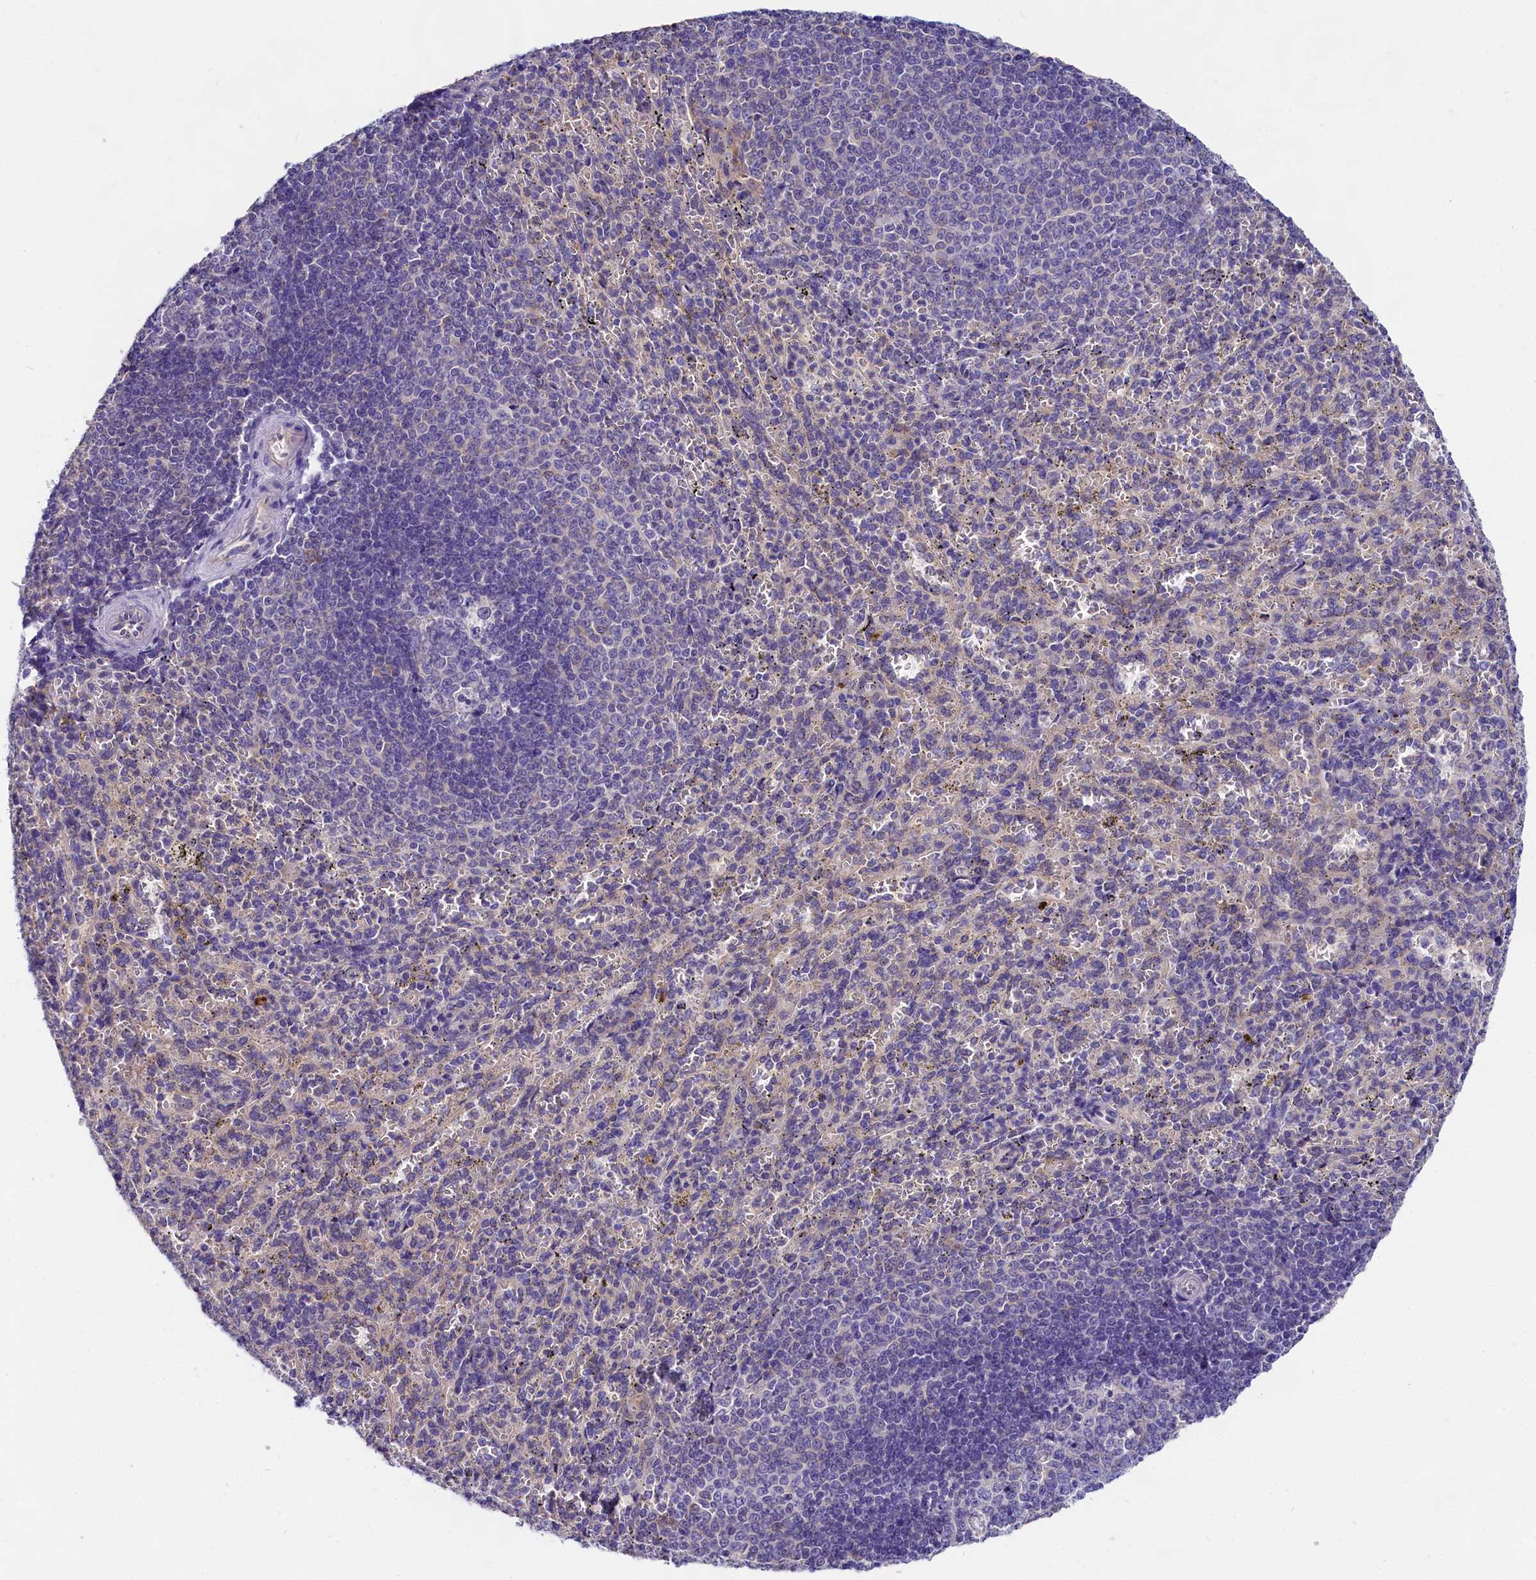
{"staining": {"intensity": "negative", "quantity": "none", "location": "none"}, "tissue": "spleen", "cell_type": "Cells in red pulp", "image_type": "normal", "snomed": [{"axis": "morphology", "description": "Normal tissue, NOS"}, {"axis": "topography", "description": "Spleen"}], "caption": "Immunohistochemistry (IHC) micrograph of unremarkable spleen: spleen stained with DAB displays no significant protein staining in cells in red pulp. (DAB IHC visualized using brightfield microscopy, high magnification).", "gene": "OAS3", "patient": {"sex": "female", "age": 21}}